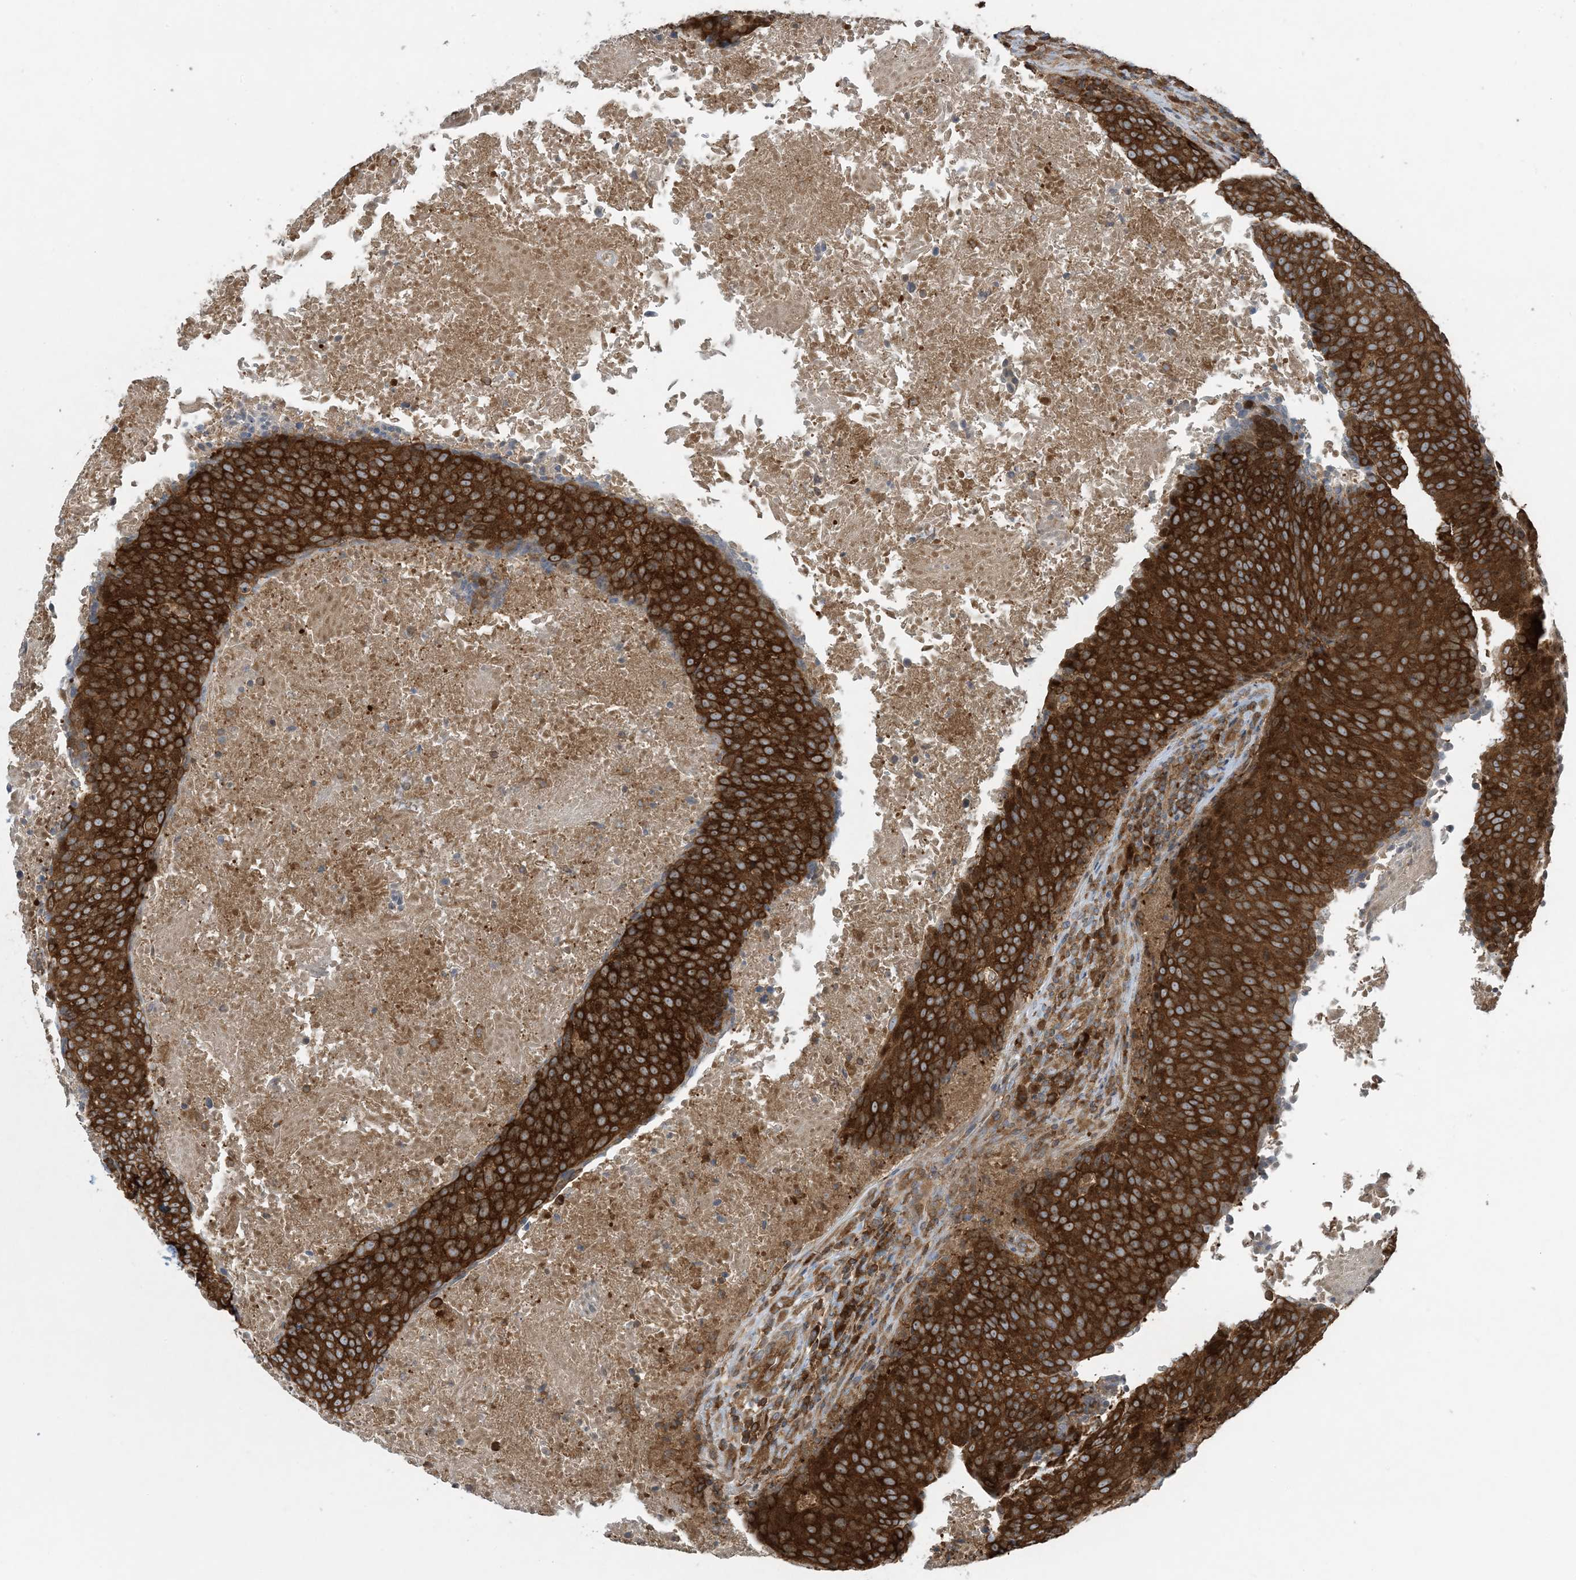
{"staining": {"intensity": "strong", "quantity": ">75%", "location": "cytoplasmic/membranous"}, "tissue": "head and neck cancer", "cell_type": "Tumor cells", "image_type": "cancer", "snomed": [{"axis": "morphology", "description": "Squamous cell carcinoma, NOS"}, {"axis": "morphology", "description": "Squamous cell carcinoma, metastatic, NOS"}, {"axis": "topography", "description": "Lymph node"}, {"axis": "topography", "description": "Head-Neck"}], "caption": "DAB immunohistochemical staining of human squamous cell carcinoma (head and neck) displays strong cytoplasmic/membranous protein expression in about >75% of tumor cells.", "gene": "OLA1", "patient": {"sex": "male", "age": 62}}